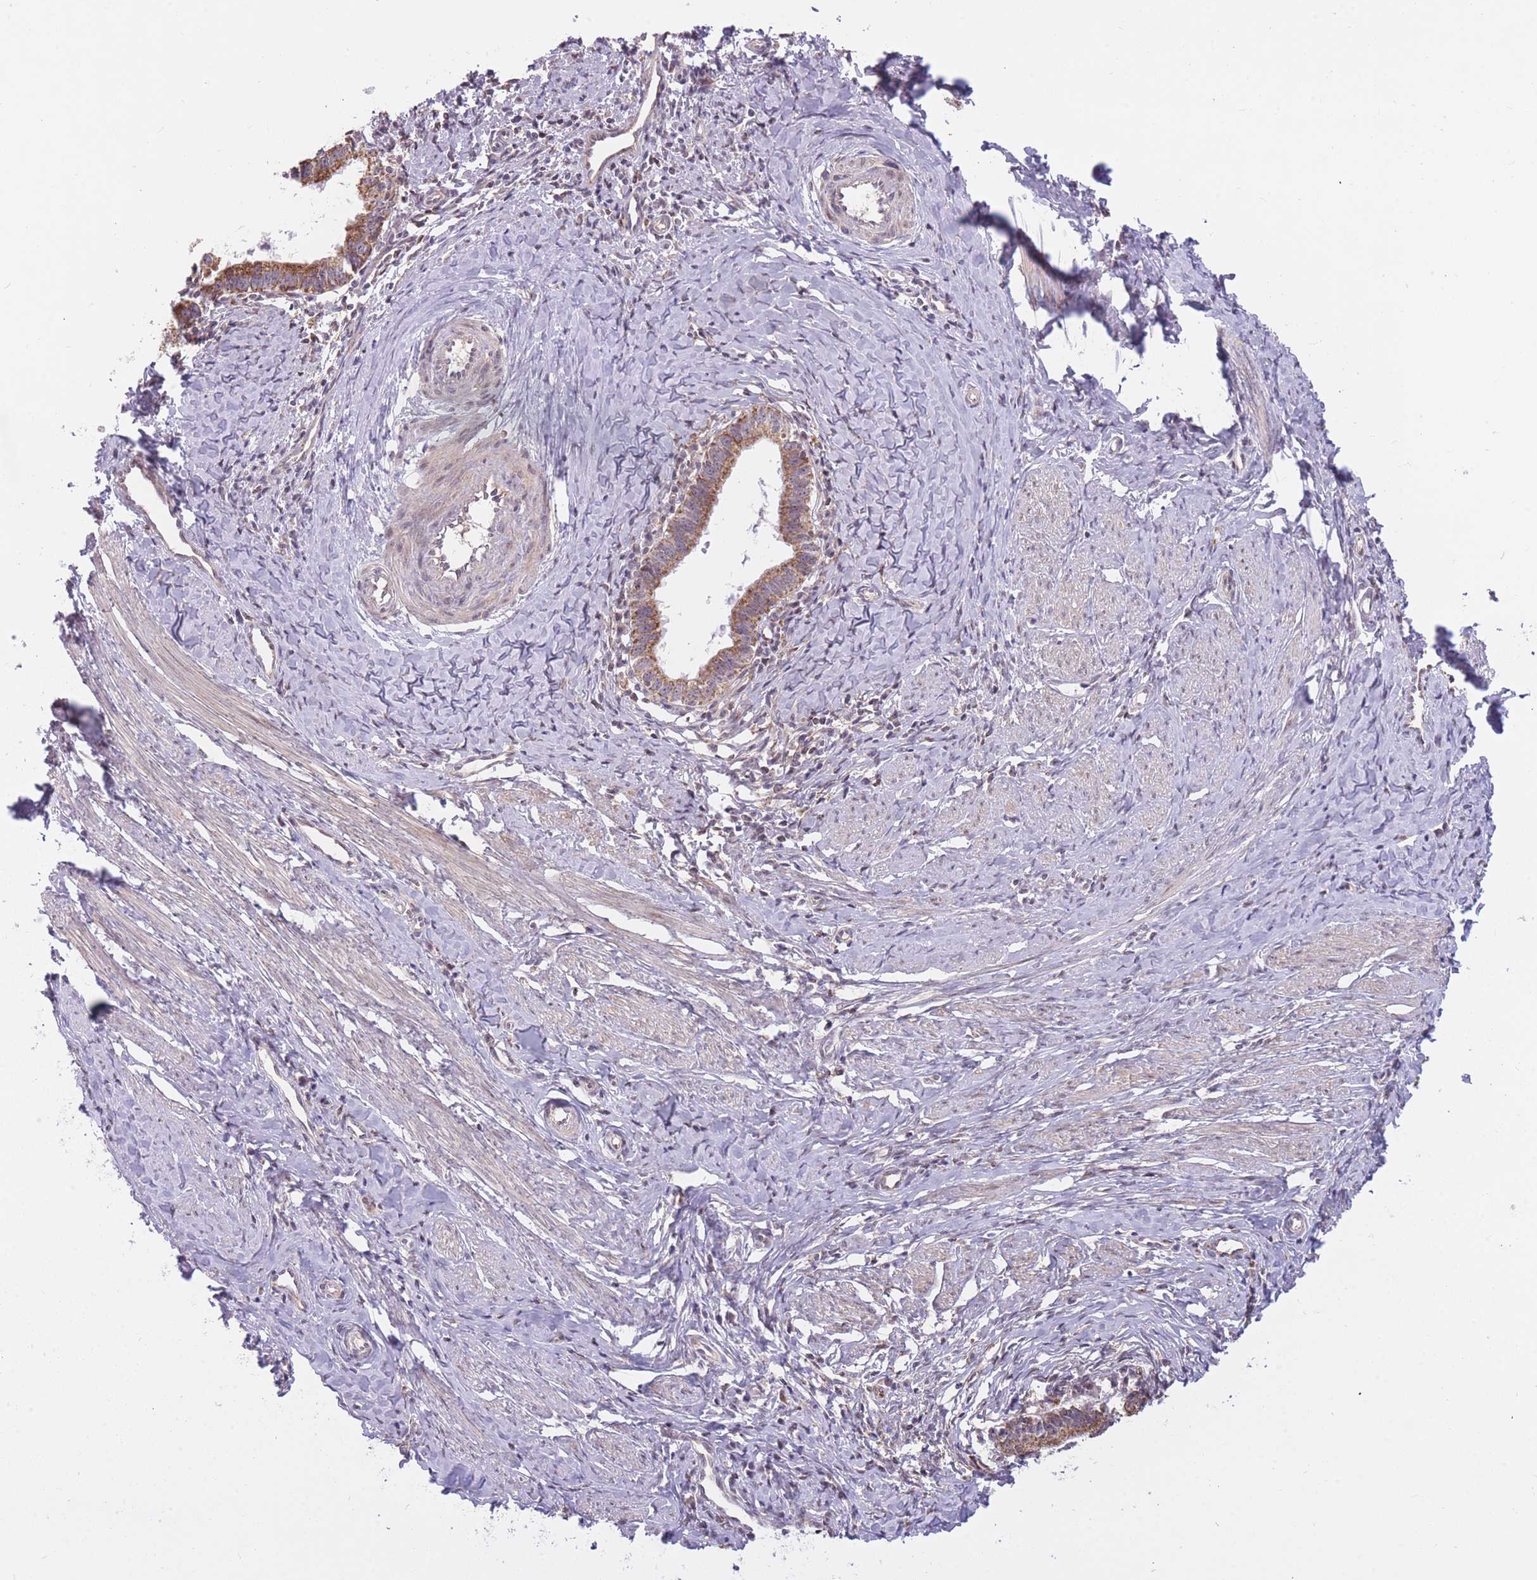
{"staining": {"intensity": "moderate", "quantity": ">75%", "location": "cytoplasmic/membranous"}, "tissue": "cervical cancer", "cell_type": "Tumor cells", "image_type": "cancer", "snomed": [{"axis": "morphology", "description": "Adenocarcinoma, NOS"}, {"axis": "topography", "description": "Cervix"}], "caption": "Immunohistochemistry photomicrograph of adenocarcinoma (cervical) stained for a protein (brown), which shows medium levels of moderate cytoplasmic/membranous expression in approximately >75% of tumor cells.", "gene": "DPYSL4", "patient": {"sex": "female", "age": 36}}